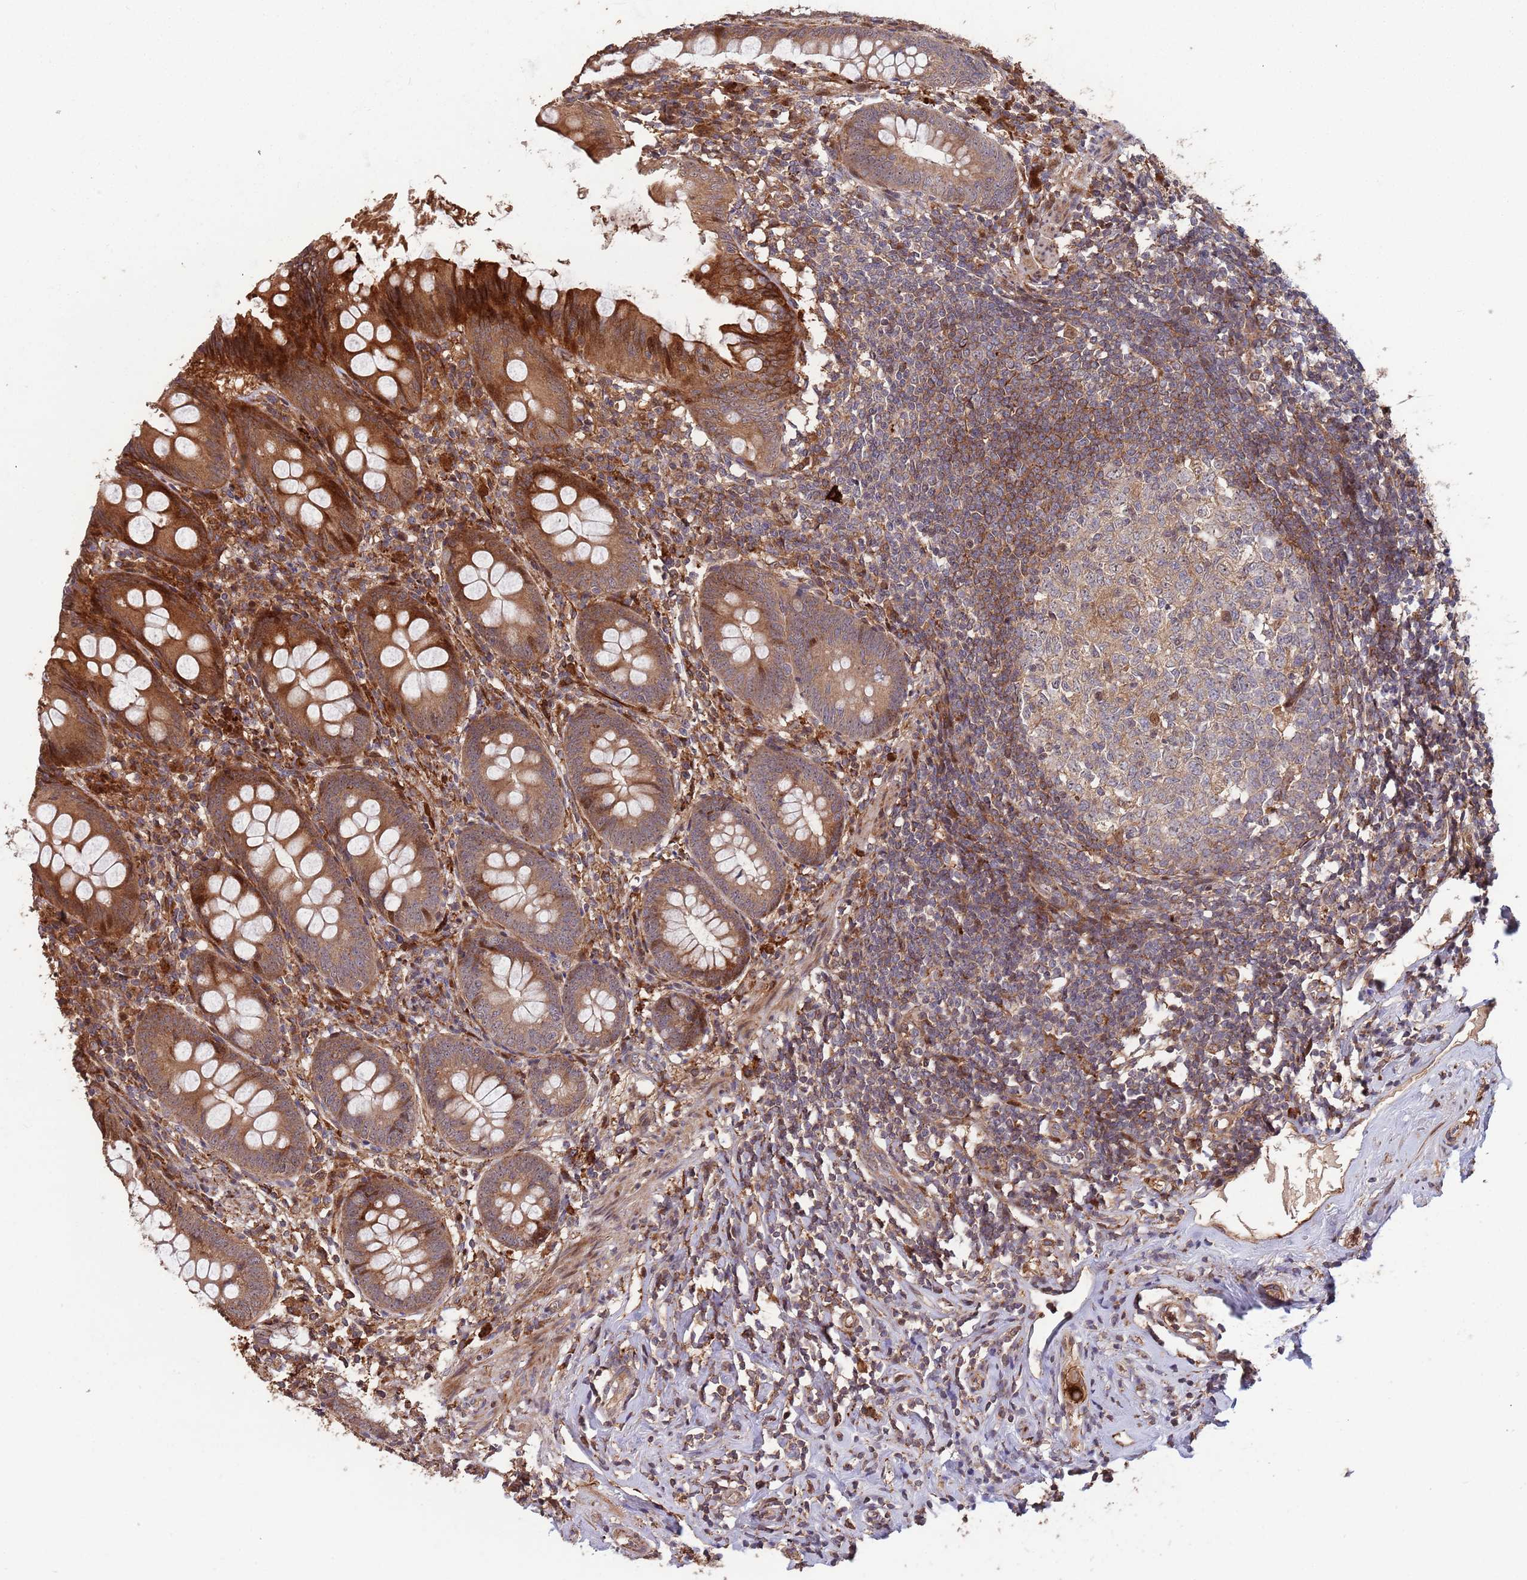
{"staining": {"intensity": "moderate", "quantity": ">75%", "location": "cytoplasmic/membranous"}, "tissue": "appendix", "cell_type": "Glandular cells", "image_type": "normal", "snomed": [{"axis": "morphology", "description": "Normal tissue, NOS"}, {"axis": "topography", "description": "Appendix"}], "caption": "Immunohistochemical staining of normal human appendix reveals medium levels of moderate cytoplasmic/membranous staining in about >75% of glandular cells.", "gene": "ZNF428", "patient": {"sex": "female", "age": 51}}